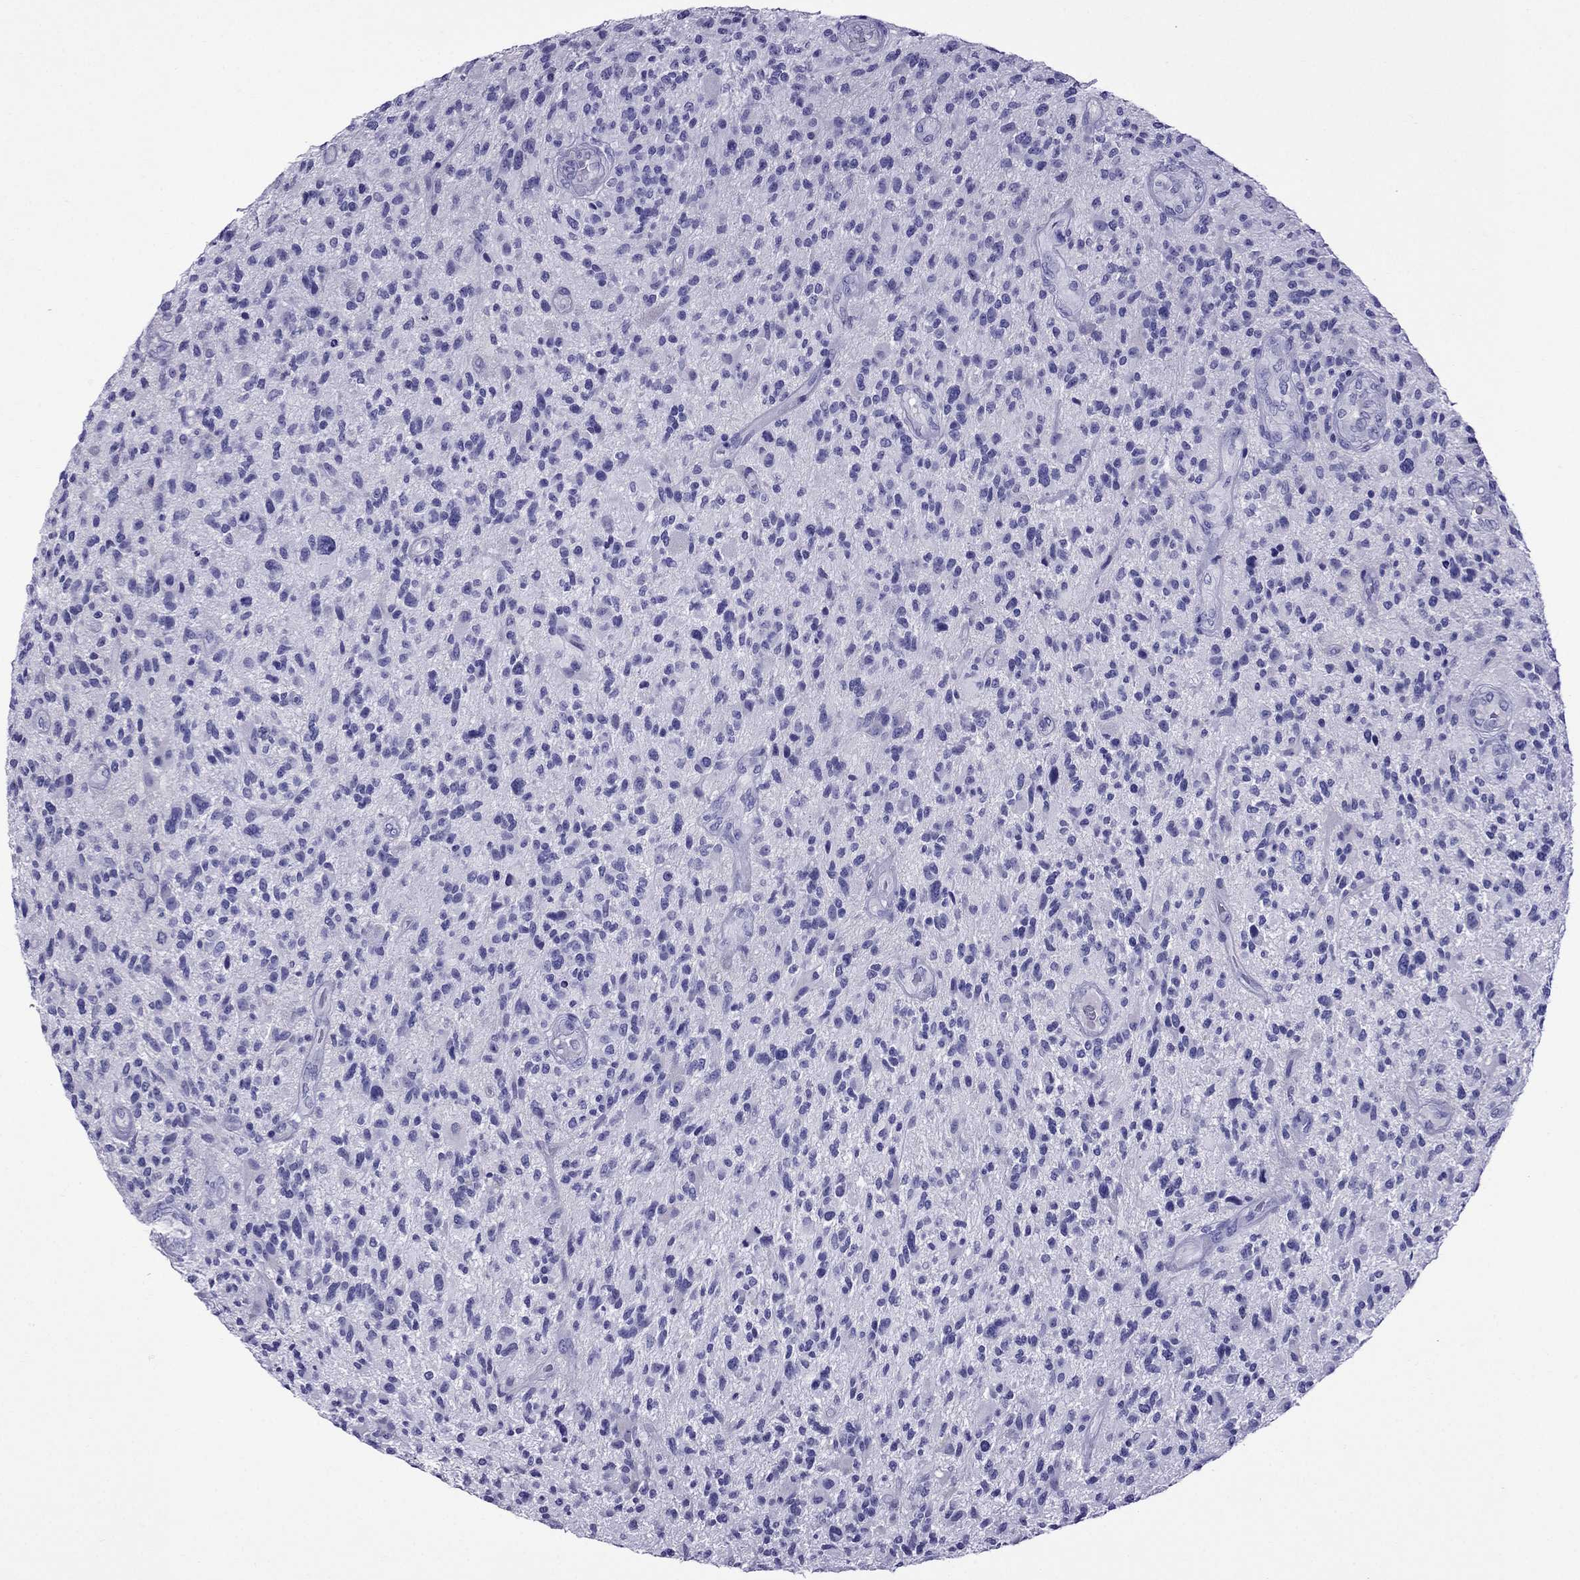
{"staining": {"intensity": "negative", "quantity": "none", "location": "none"}, "tissue": "glioma", "cell_type": "Tumor cells", "image_type": "cancer", "snomed": [{"axis": "morphology", "description": "Glioma, malignant, High grade"}, {"axis": "topography", "description": "Brain"}], "caption": "A histopathology image of malignant glioma (high-grade) stained for a protein shows no brown staining in tumor cells.", "gene": "CRYBA1", "patient": {"sex": "male", "age": 47}}